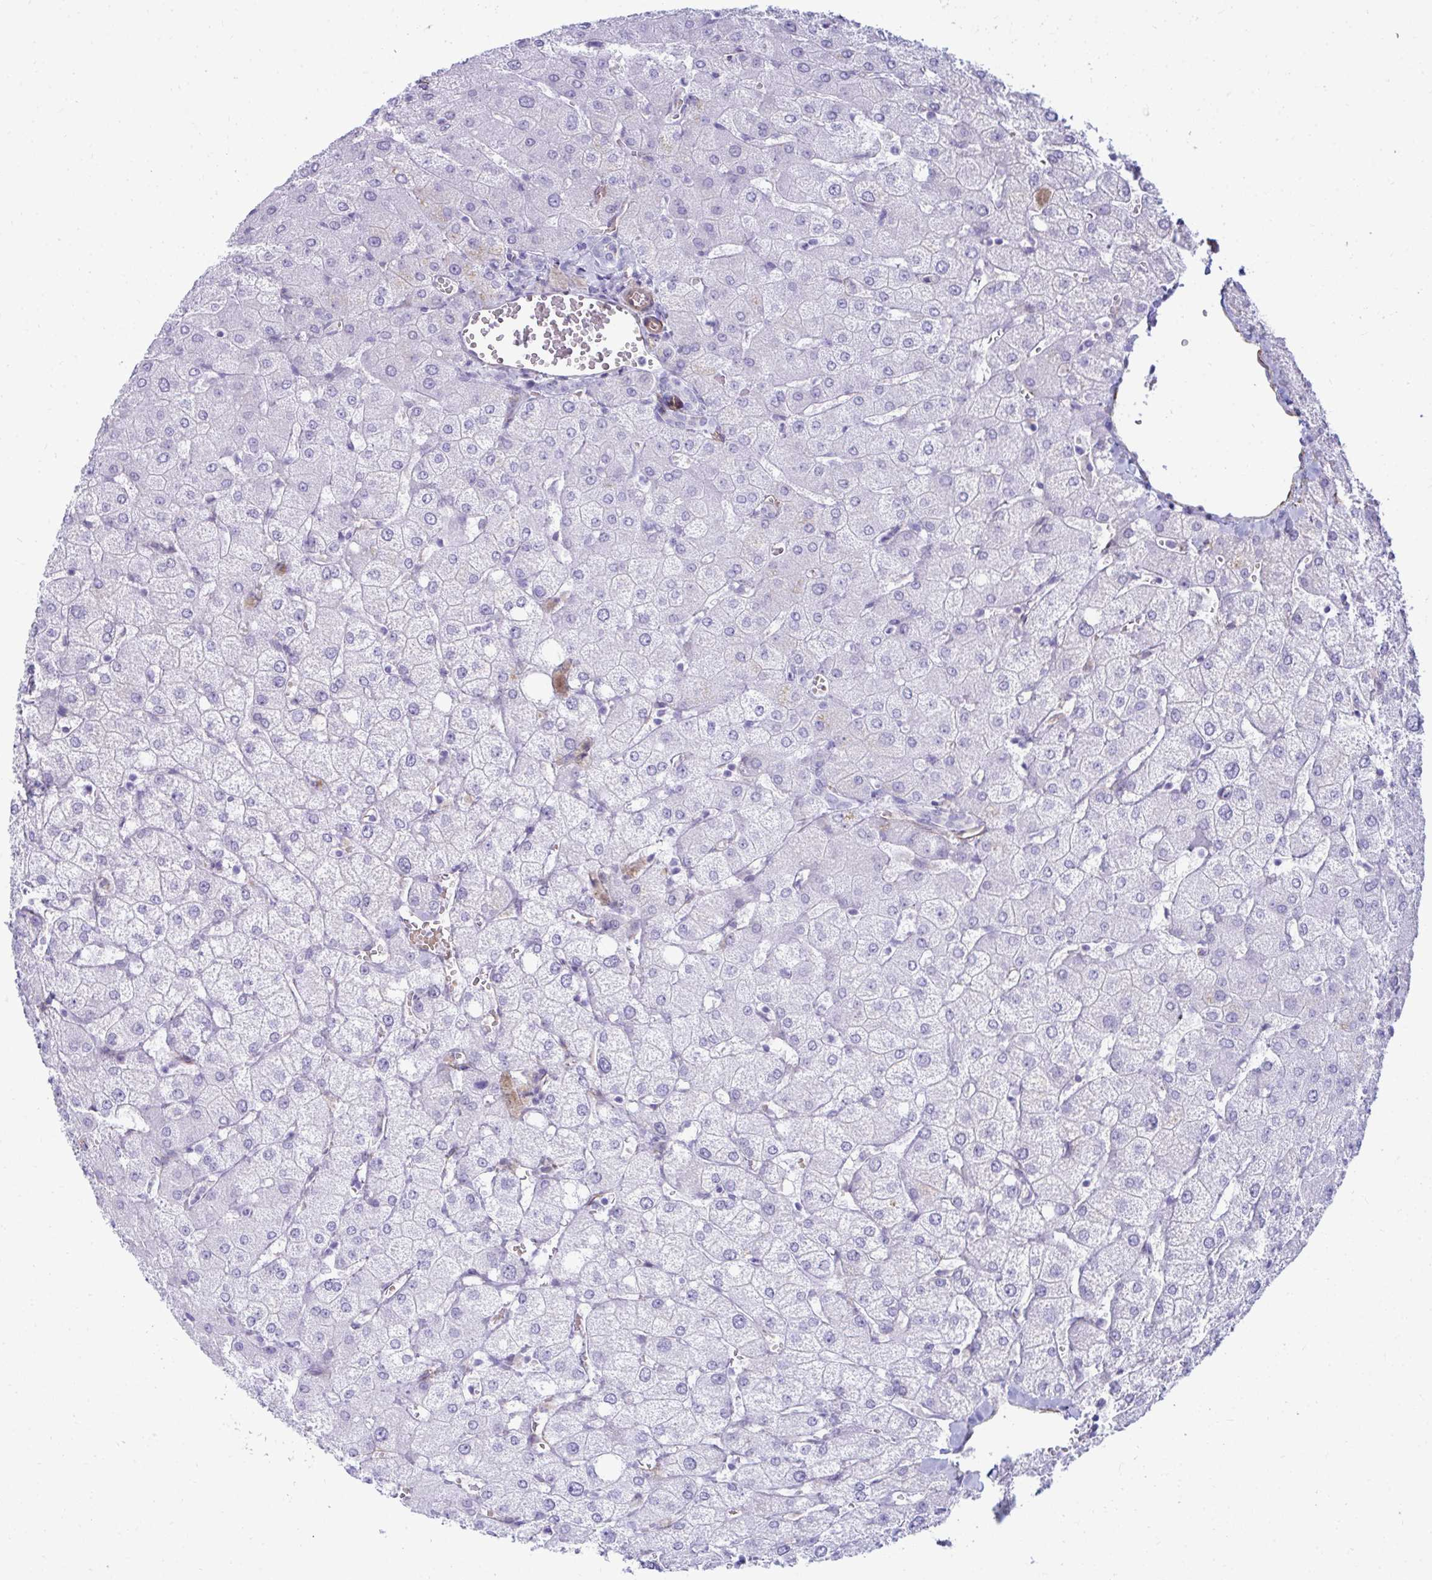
{"staining": {"intensity": "negative", "quantity": "none", "location": "none"}, "tissue": "liver", "cell_type": "Cholangiocytes", "image_type": "normal", "snomed": [{"axis": "morphology", "description": "Normal tissue, NOS"}, {"axis": "topography", "description": "Liver"}], "caption": "Protein analysis of unremarkable liver demonstrates no significant positivity in cholangiocytes.", "gene": "UBL3", "patient": {"sex": "female", "age": 54}}